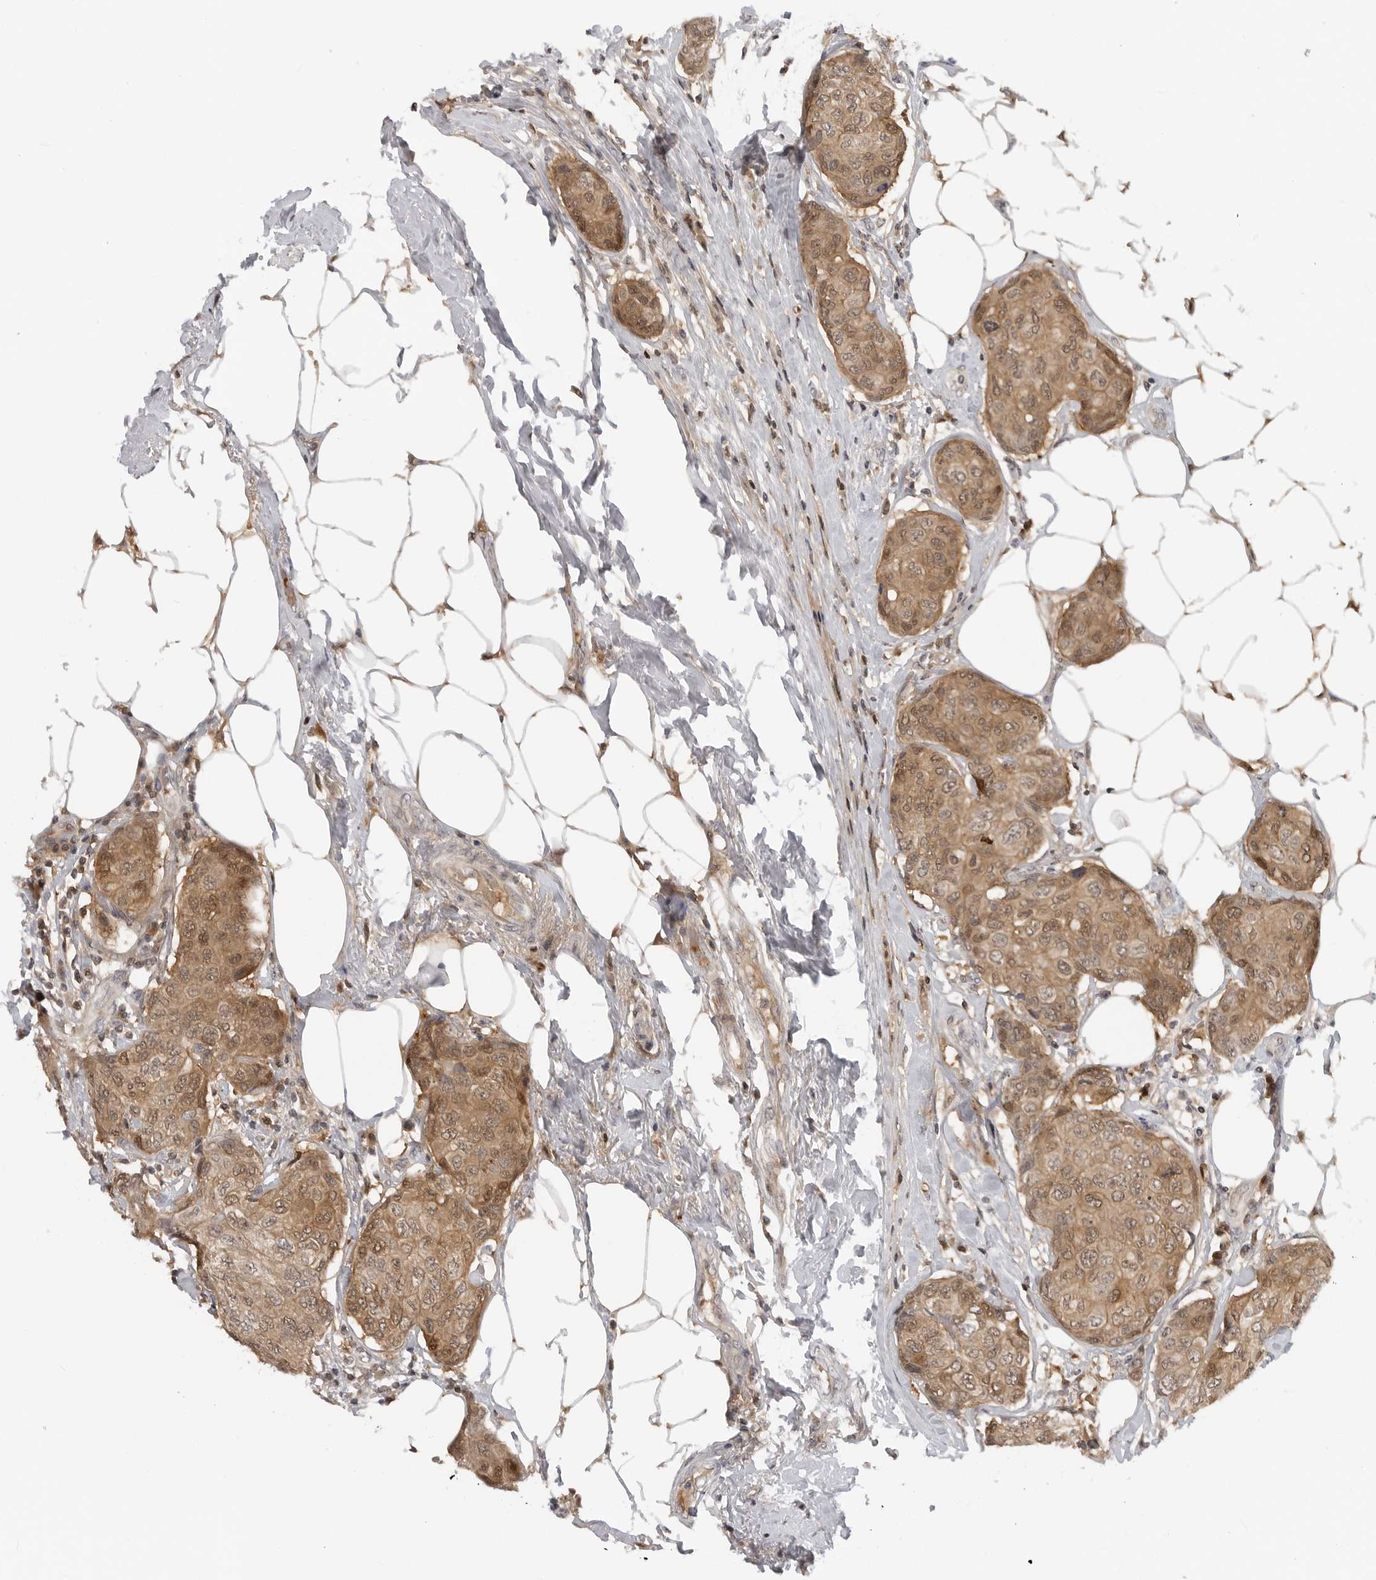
{"staining": {"intensity": "moderate", "quantity": ">75%", "location": "cytoplasmic/membranous,nuclear"}, "tissue": "breast cancer", "cell_type": "Tumor cells", "image_type": "cancer", "snomed": [{"axis": "morphology", "description": "Duct carcinoma"}, {"axis": "topography", "description": "Breast"}], "caption": "A brown stain shows moderate cytoplasmic/membranous and nuclear positivity of a protein in intraductal carcinoma (breast) tumor cells. Immunohistochemistry stains the protein of interest in brown and the nuclei are stained blue.", "gene": "CTIF", "patient": {"sex": "female", "age": 80}}